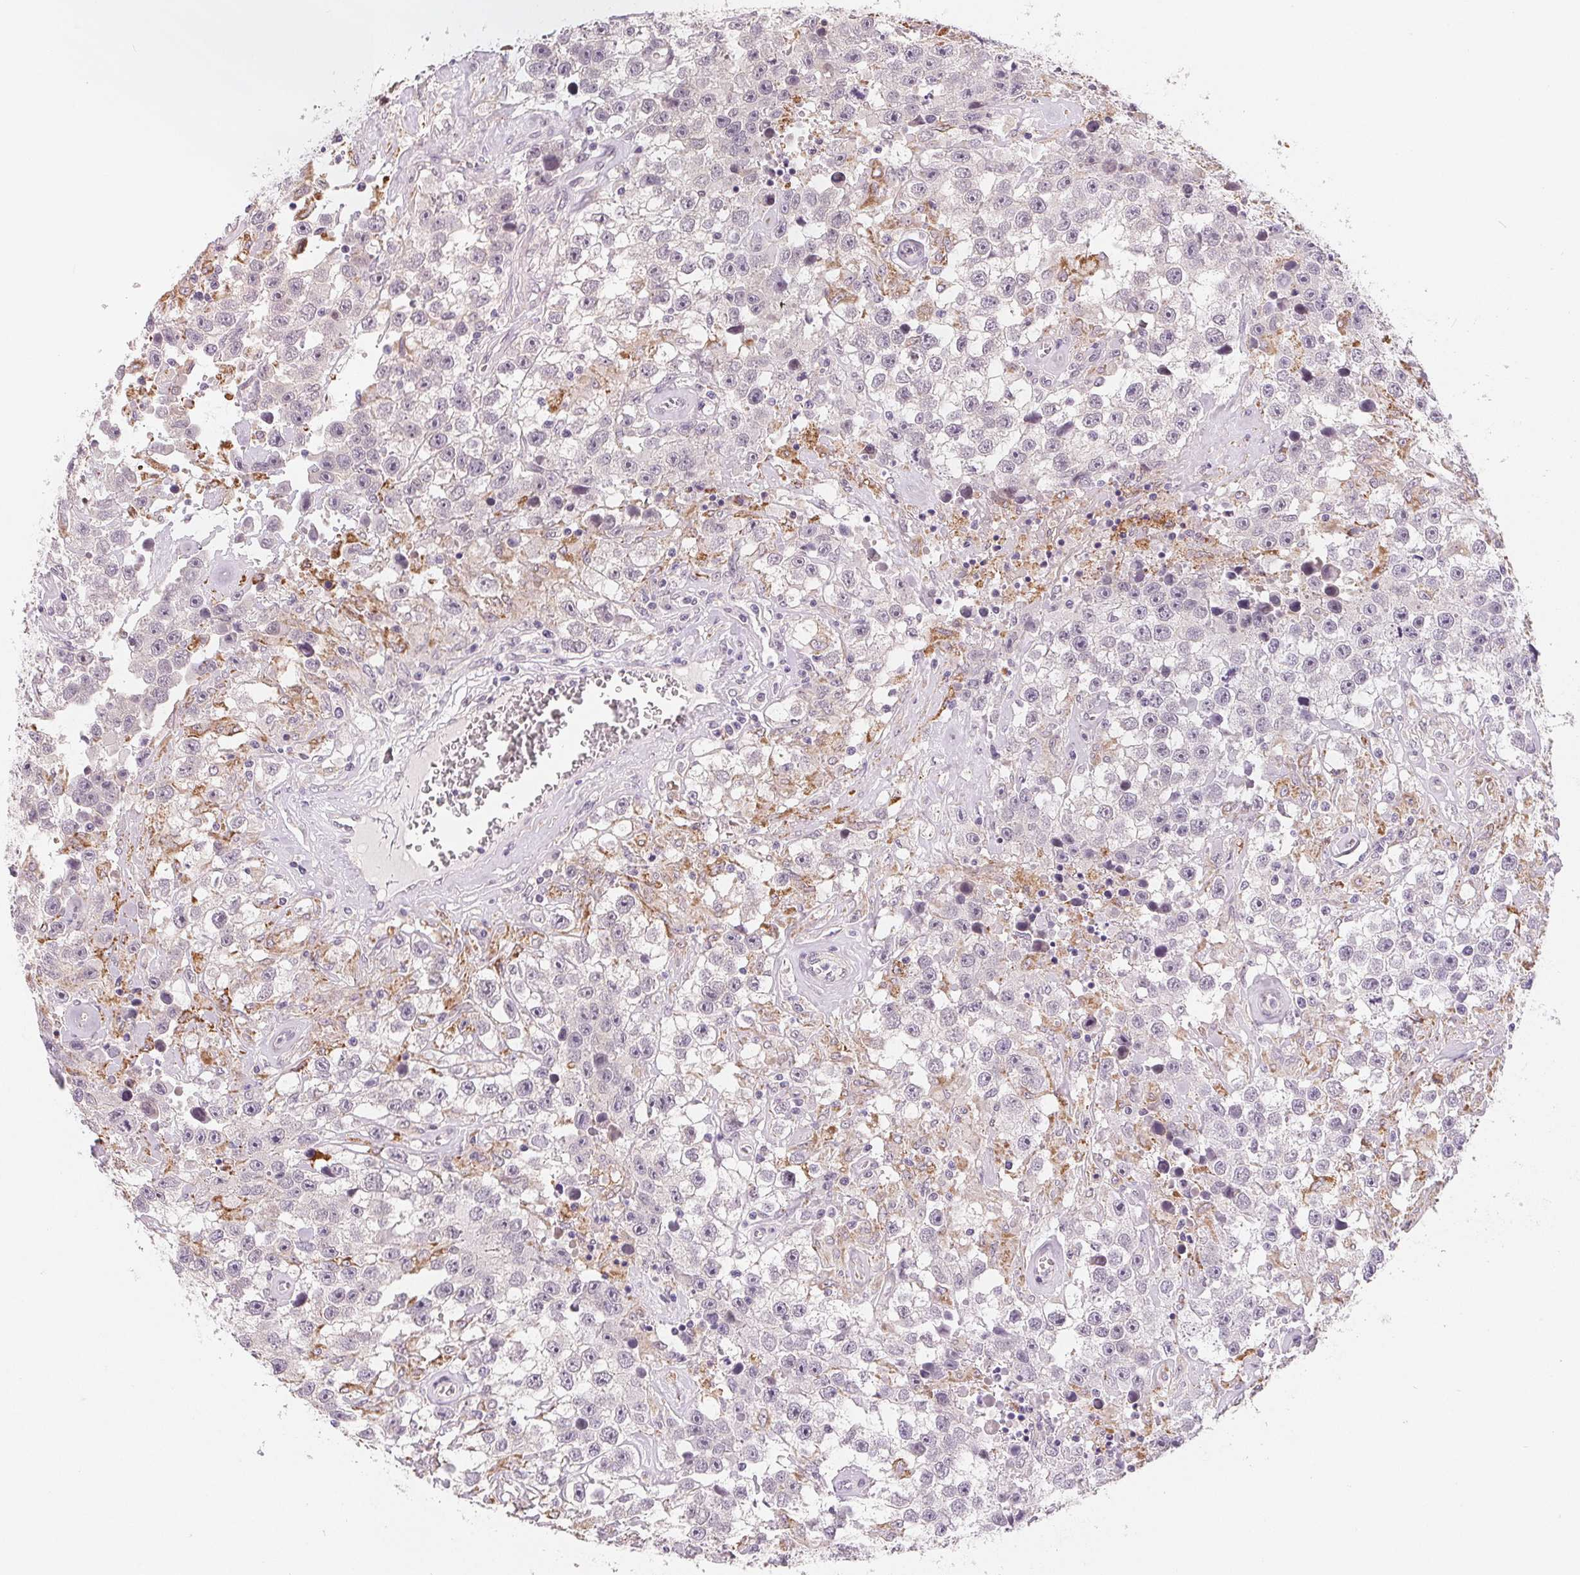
{"staining": {"intensity": "moderate", "quantity": "<25%", "location": "cytoplasmic/membranous"}, "tissue": "testis cancer", "cell_type": "Tumor cells", "image_type": "cancer", "snomed": [{"axis": "morphology", "description": "Seminoma, NOS"}, {"axis": "topography", "description": "Testis"}], "caption": "The micrograph demonstrates a brown stain indicating the presence of a protein in the cytoplasmic/membranous of tumor cells in seminoma (testis).", "gene": "CFC1", "patient": {"sex": "male", "age": 43}}